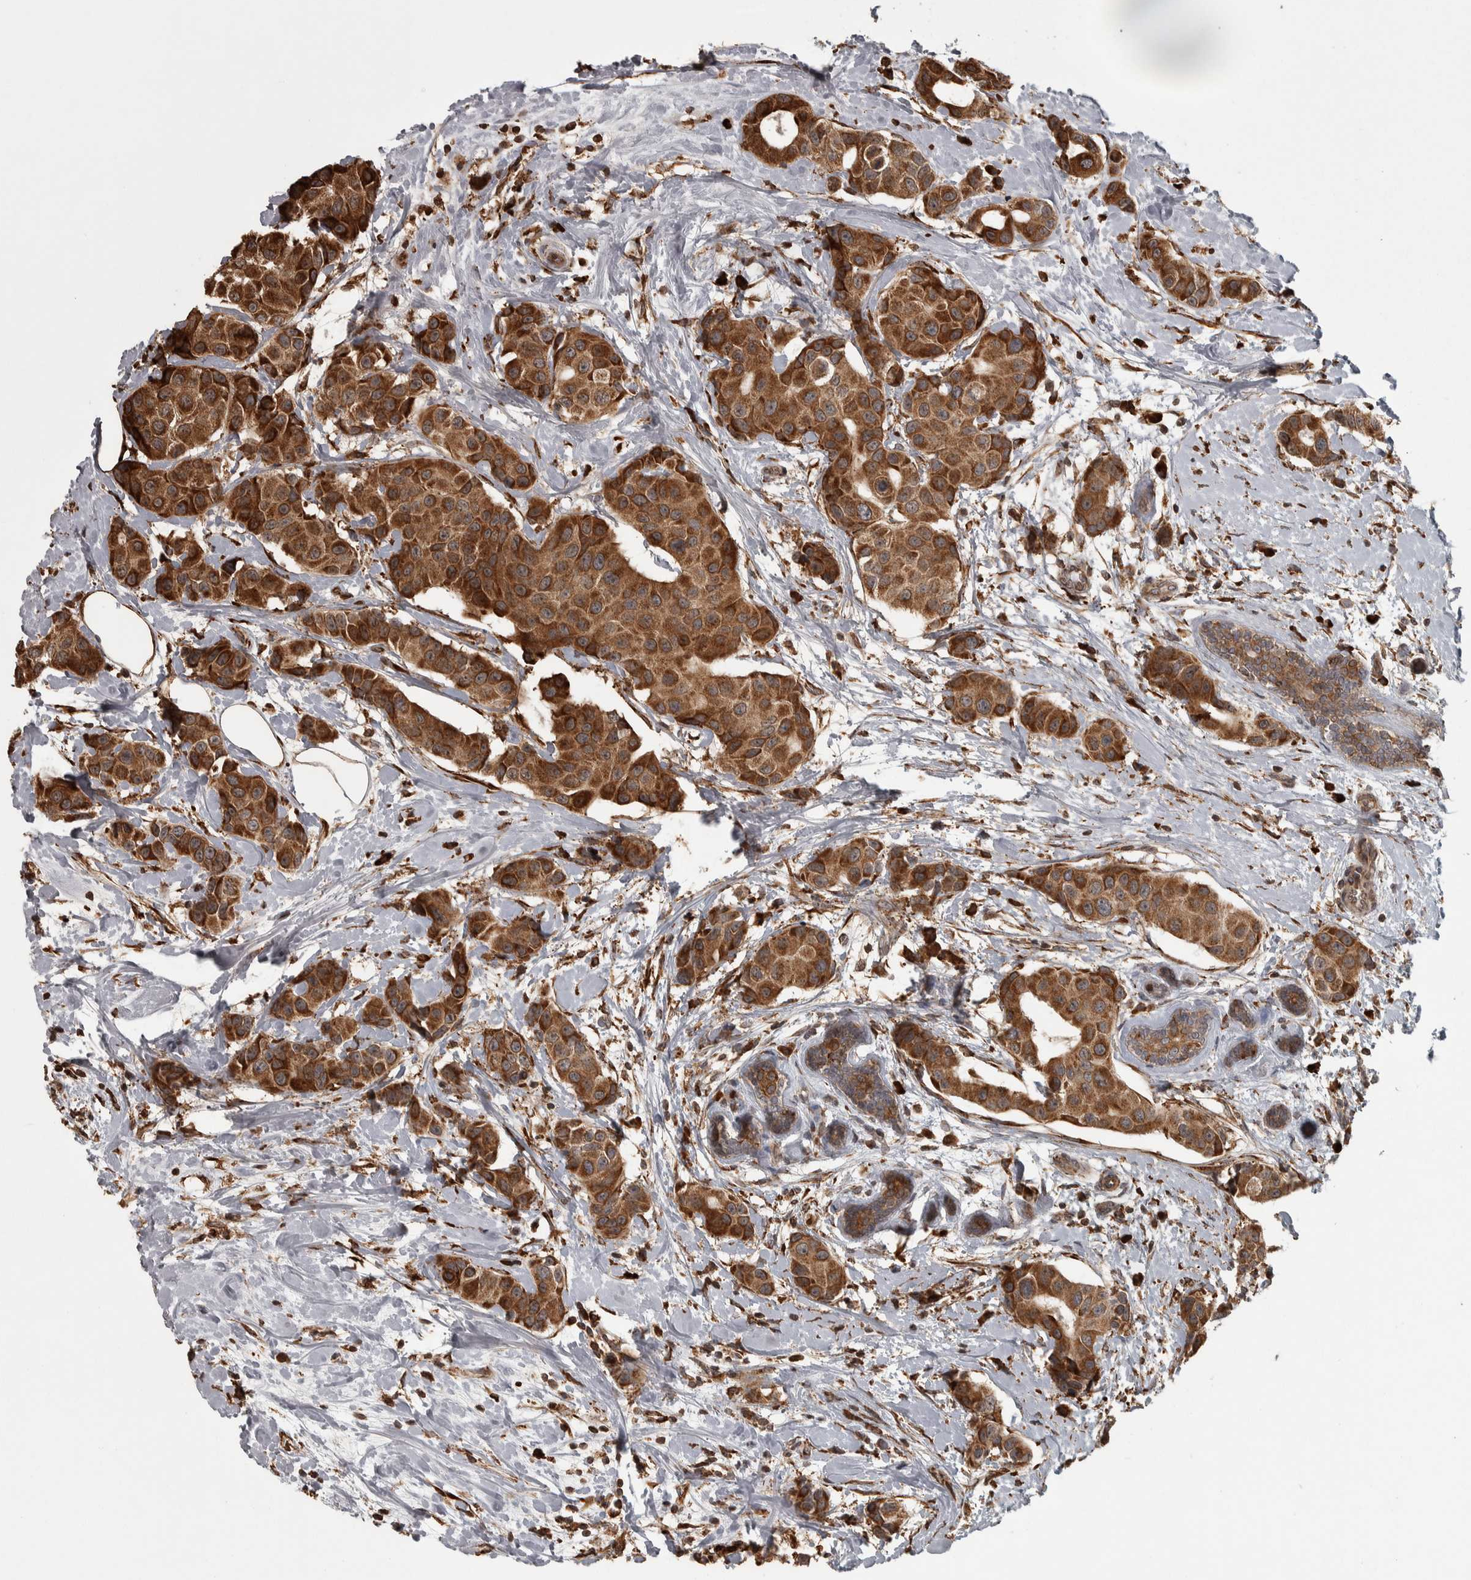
{"staining": {"intensity": "strong", "quantity": ">75%", "location": "cytoplasmic/membranous"}, "tissue": "breast cancer", "cell_type": "Tumor cells", "image_type": "cancer", "snomed": [{"axis": "morphology", "description": "Normal tissue, NOS"}, {"axis": "morphology", "description": "Duct carcinoma"}, {"axis": "topography", "description": "Breast"}], "caption": "Protein expression analysis of human breast infiltrating ductal carcinoma reveals strong cytoplasmic/membranous positivity in approximately >75% of tumor cells. The protein is shown in brown color, while the nuclei are stained blue.", "gene": "AGBL3", "patient": {"sex": "female", "age": 39}}